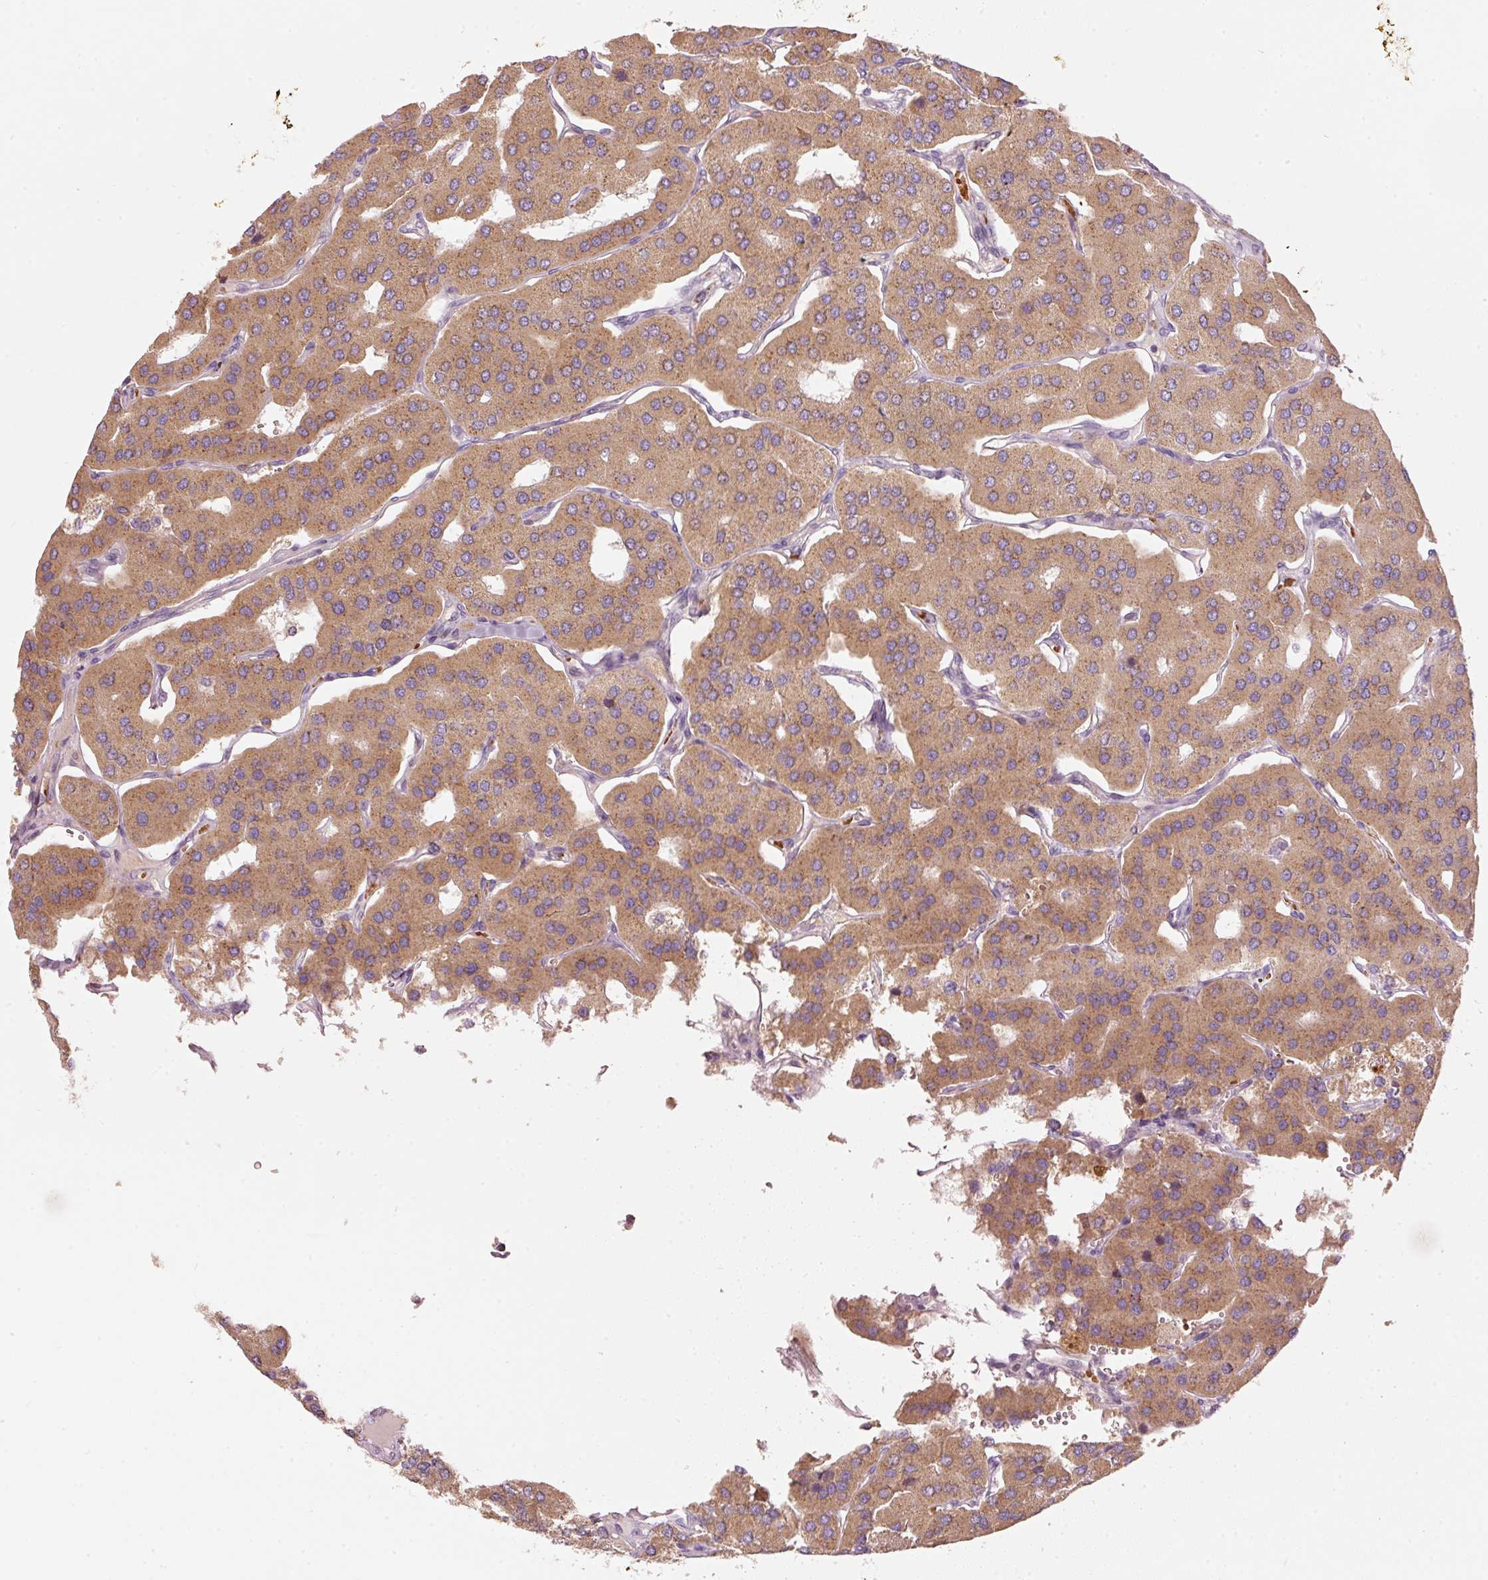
{"staining": {"intensity": "moderate", "quantity": ">75%", "location": "cytoplasmic/membranous"}, "tissue": "parathyroid gland", "cell_type": "Glandular cells", "image_type": "normal", "snomed": [{"axis": "morphology", "description": "Normal tissue, NOS"}, {"axis": "morphology", "description": "Adenoma, NOS"}, {"axis": "topography", "description": "Parathyroid gland"}], "caption": "Glandular cells reveal moderate cytoplasmic/membranous staining in approximately >75% of cells in unremarkable parathyroid gland.", "gene": "KLHL21", "patient": {"sex": "female", "age": 86}}